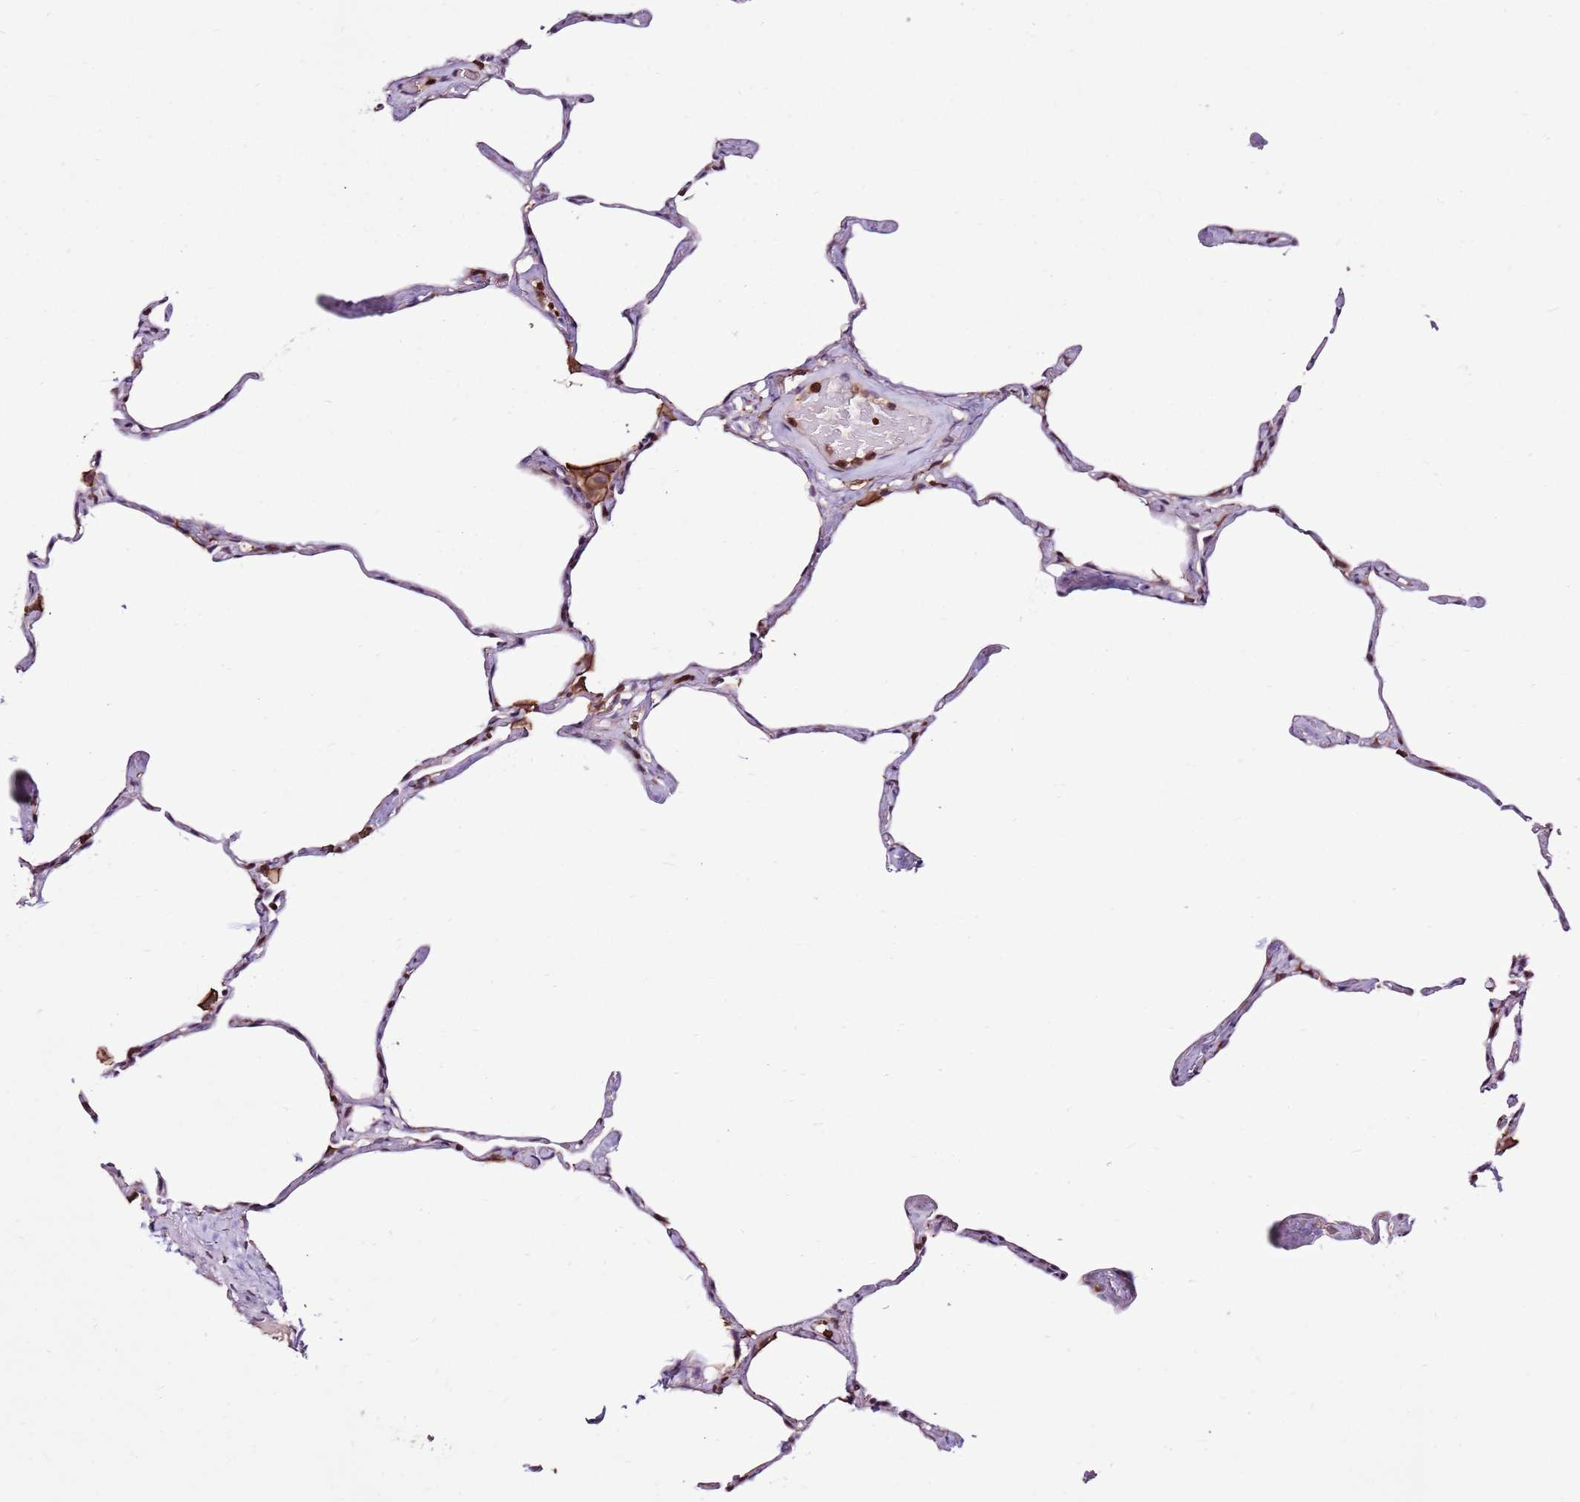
{"staining": {"intensity": "weak", "quantity": "25%-75%", "location": "cytoplasmic/membranous"}, "tissue": "lung", "cell_type": "Alveolar cells", "image_type": "normal", "snomed": [{"axis": "morphology", "description": "Normal tissue, NOS"}, {"axis": "topography", "description": "Lung"}], "caption": "IHC of benign lung shows low levels of weak cytoplasmic/membranous expression in approximately 25%-75% of alveolar cells.", "gene": "ZSWIM1", "patient": {"sex": "male", "age": 65}}